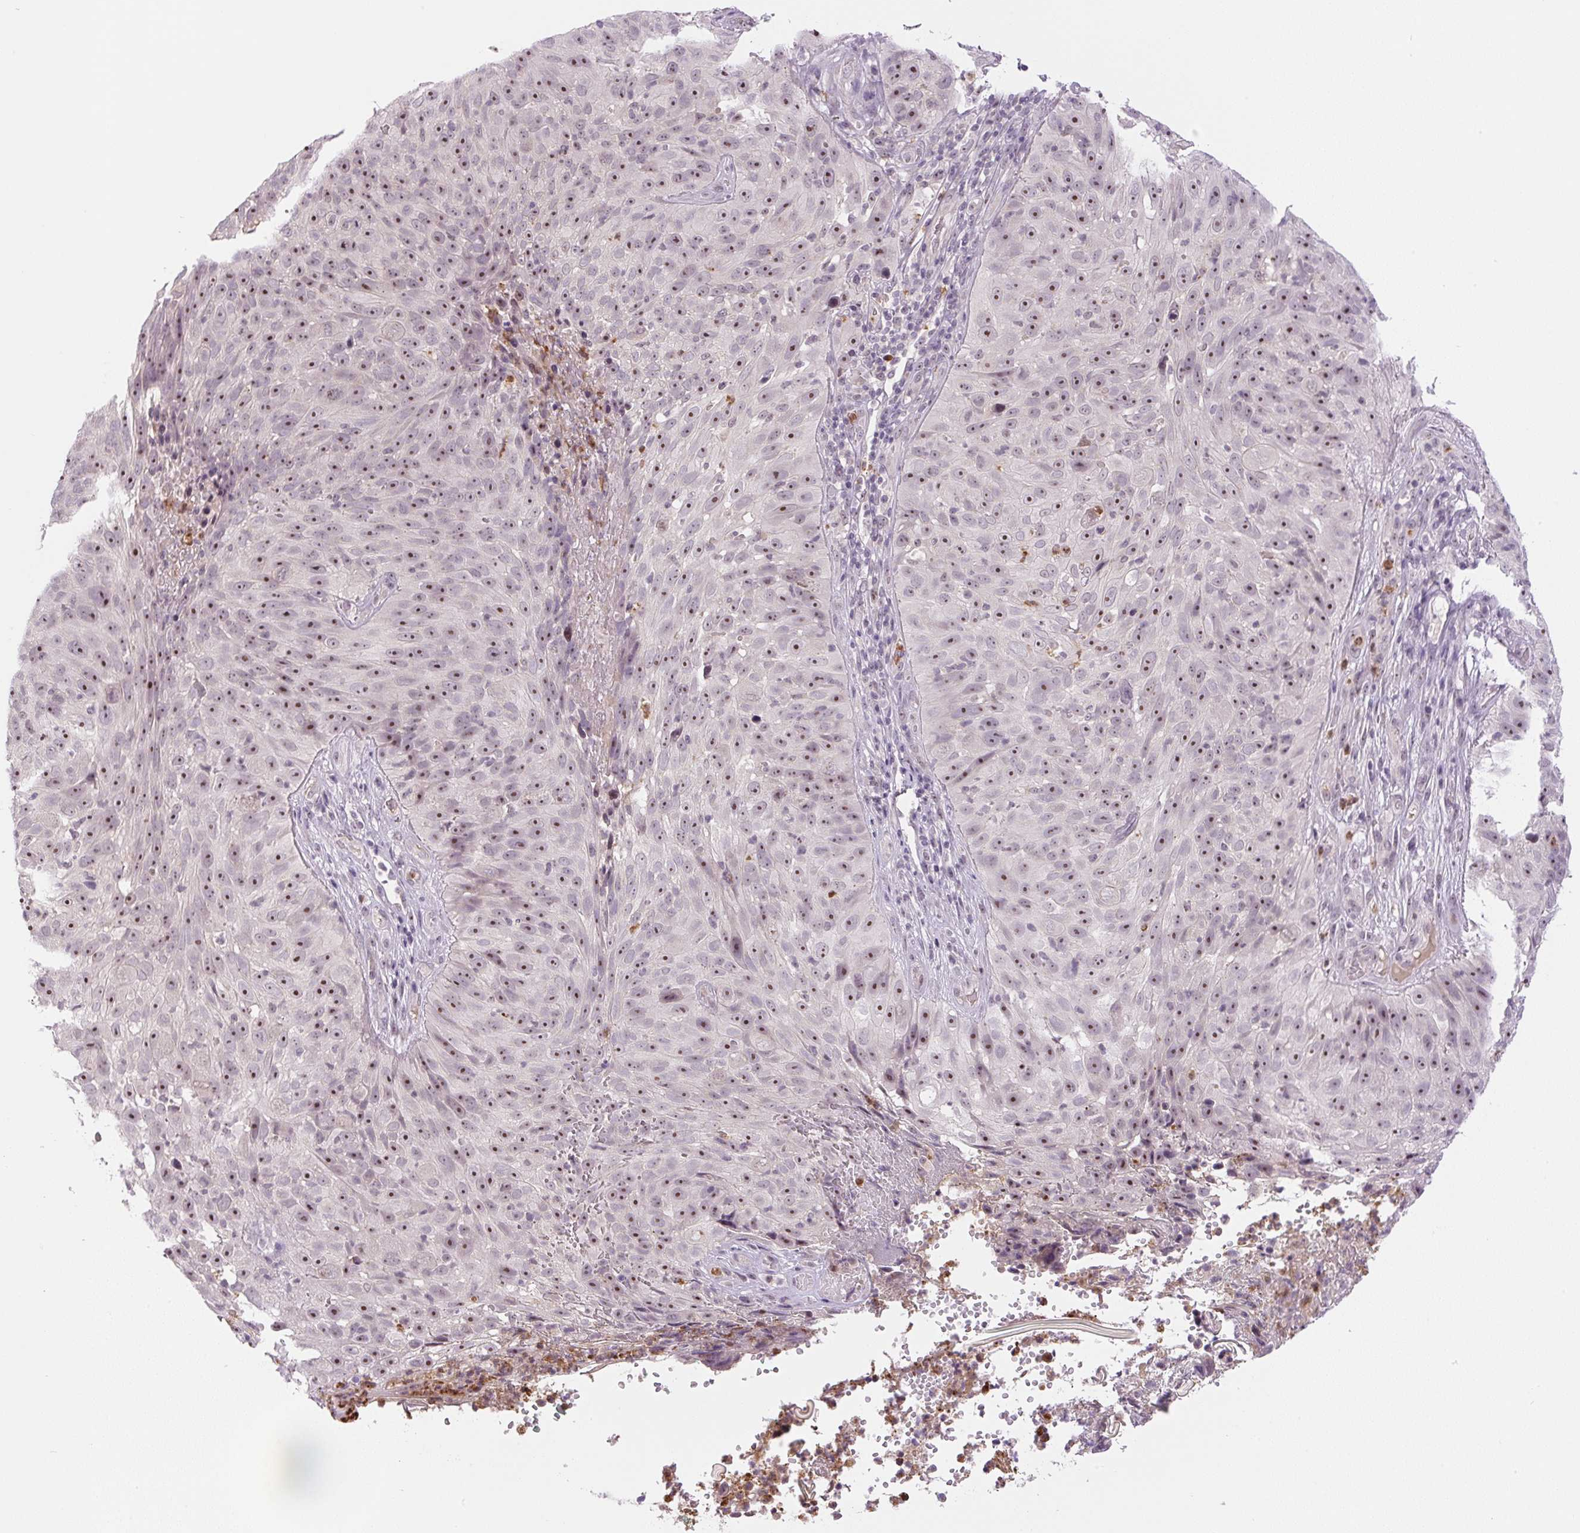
{"staining": {"intensity": "moderate", "quantity": ">75%", "location": "nuclear"}, "tissue": "skin cancer", "cell_type": "Tumor cells", "image_type": "cancer", "snomed": [{"axis": "morphology", "description": "Squamous cell carcinoma, NOS"}, {"axis": "topography", "description": "Skin"}], "caption": "Protein expression analysis of human skin cancer reveals moderate nuclear expression in approximately >75% of tumor cells. (IHC, brightfield microscopy, high magnification).", "gene": "SGF29", "patient": {"sex": "female", "age": 87}}